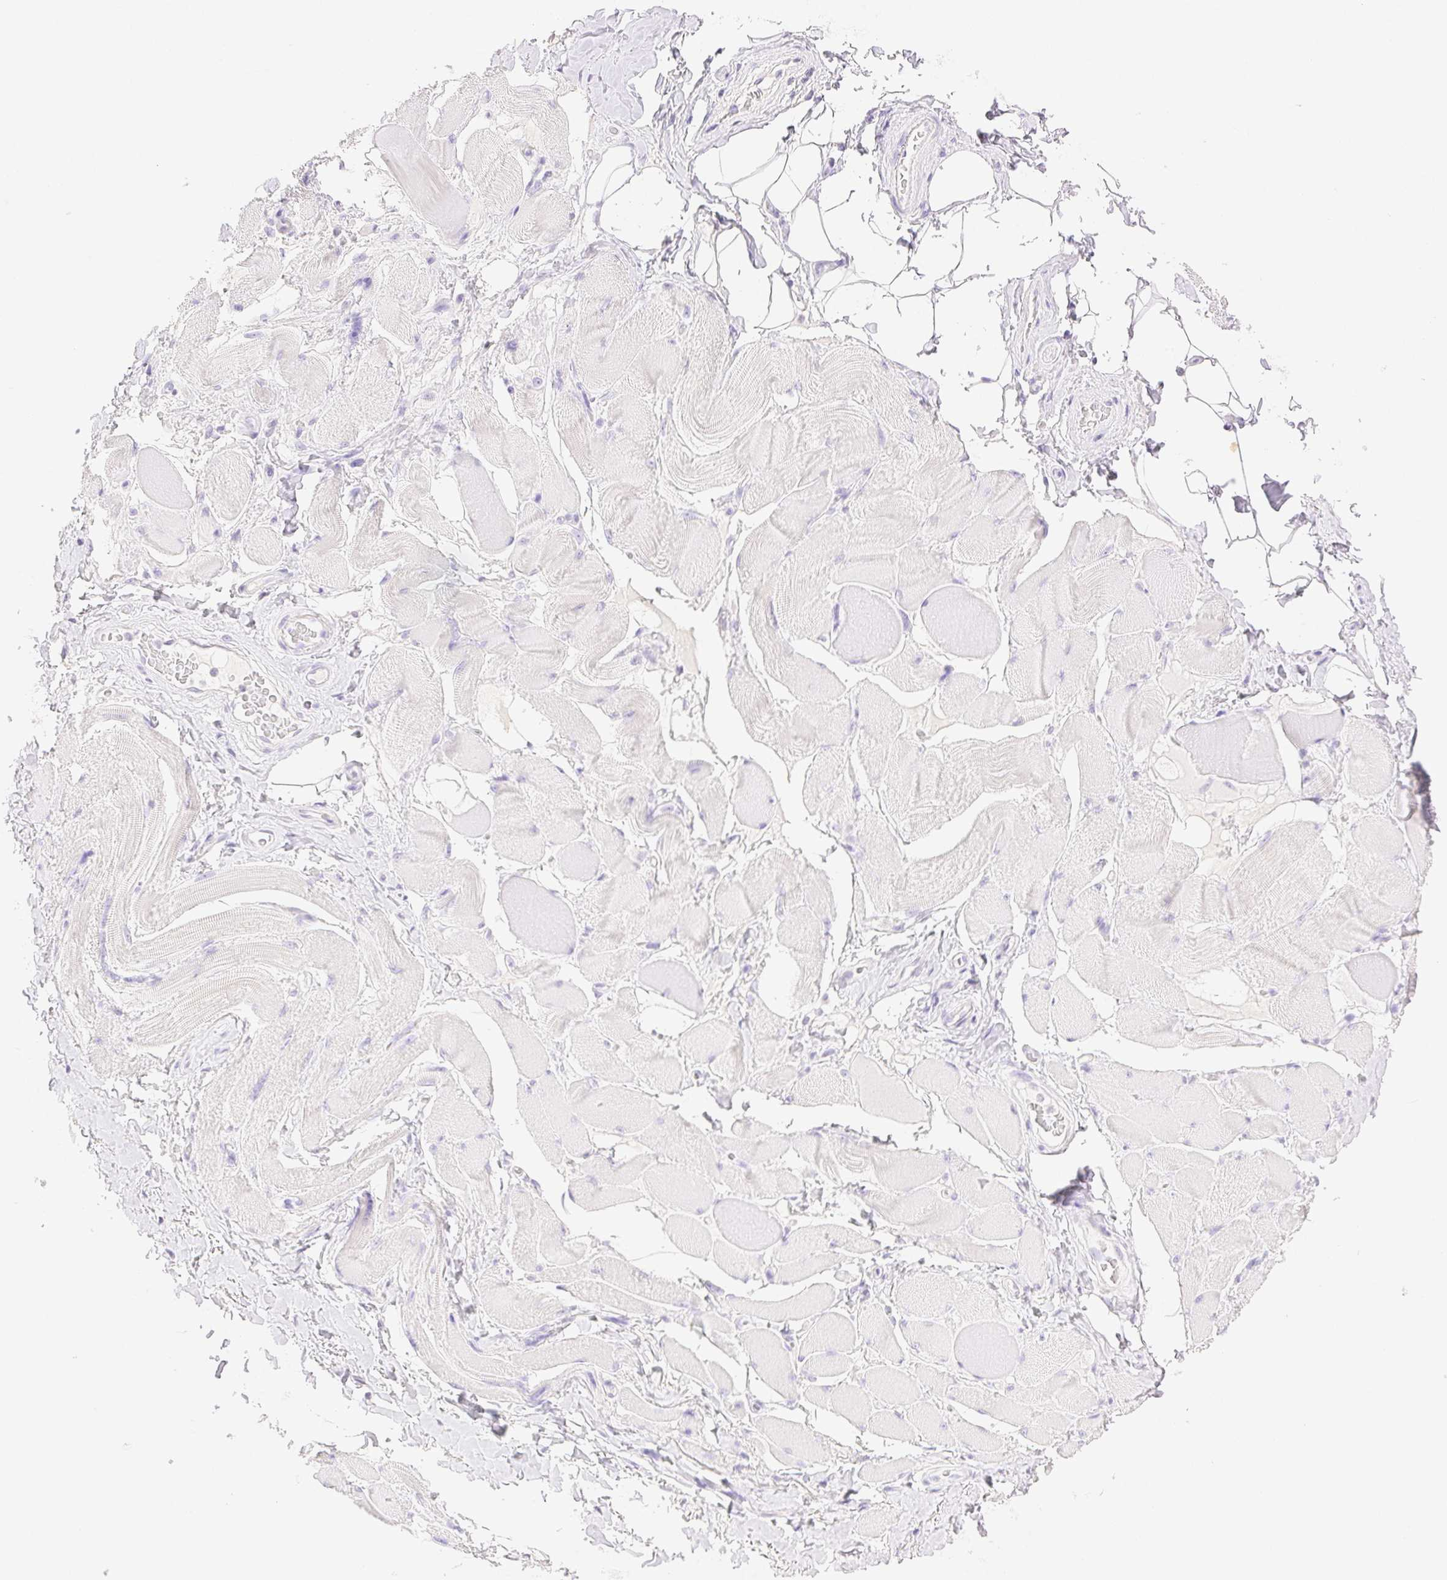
{"staining": {"intensity": "negative", "quantity": "none", "location": "none"}, "tissue": "skeletal muscle", "cell_type": "Myocytes", "image_type": "normal", "snomed": [{"axis": "morphology", "description": "Normal tissue, NOS"}, {"axis": "topography", "description": "Skeletal muscle"}, {"axis": "topography", "description": "Anal"}, {"axis": "topography", "description": "Peripheral nerve tissue"}], "caption": "Immunohistochemistry image of unremarkable human skeletal muscle stained for a protein (brown), which exhibits no expression in myocytes. Nuclei are stained in blue.", "gene": "SPACA4", "patient": {"sex": "male", "age": 53}}